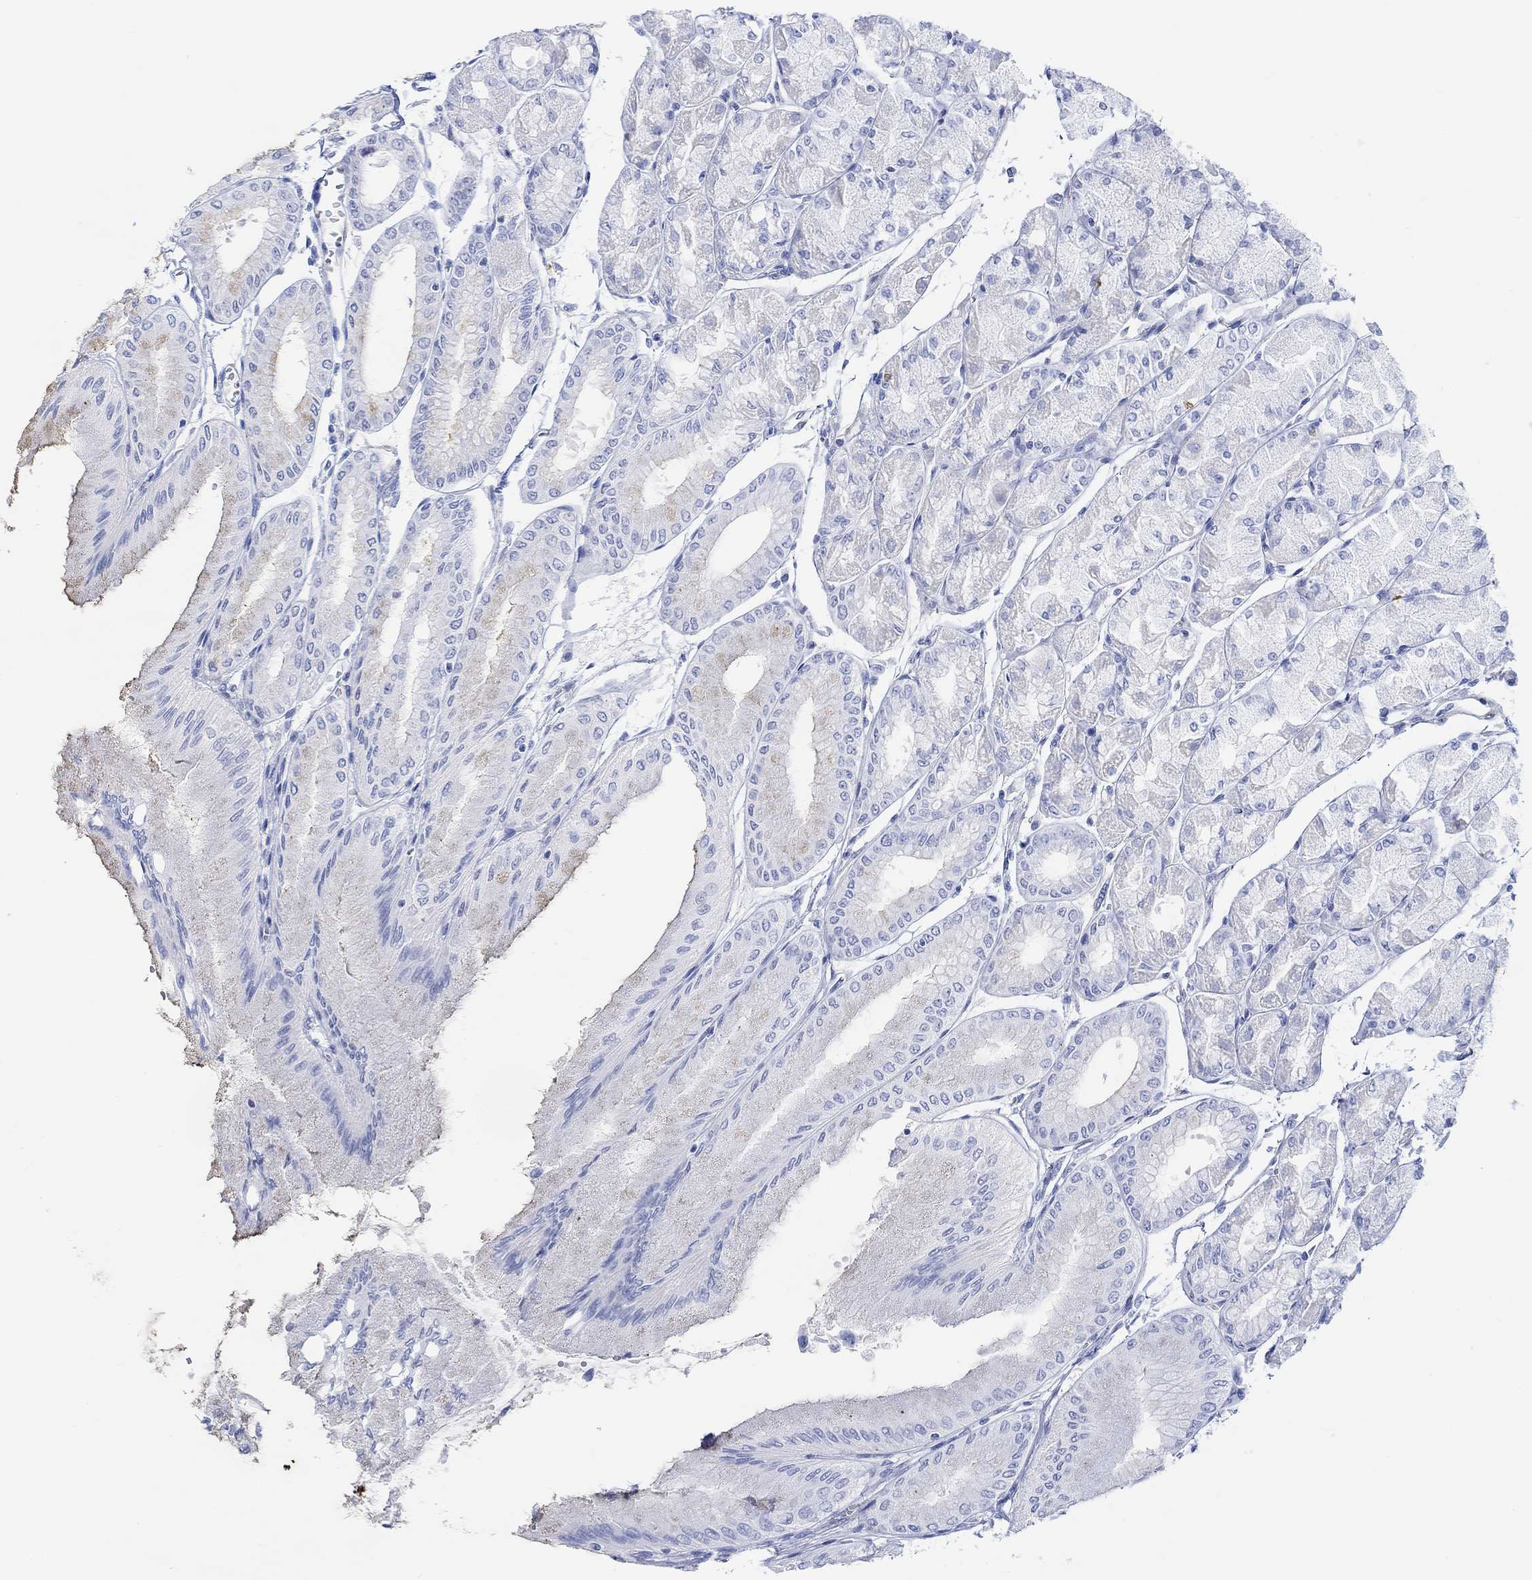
{"staining": {"intensity": "moderate", "quantity": "<25%", "location": "cytoplasmic/membranous"}, "tissue": "stomach", "cell_type": "Glandular cells", "image_type": "normal", "snomed": [{"axis": "morphology", "description": "Normal tissue, NOS"}, {"axis": "topography", "description": "Stomach, upper"}], "caption": "Immunohistochemistry (DAB (3,3'-diaminobenzidine)) staining of normal human stomach reveals moderate cytoplasmic/membranous protein positivity in about <25% of glandular cells.", "gene": "TPPP3", "patient": {"sex": "male", "age": 60}}